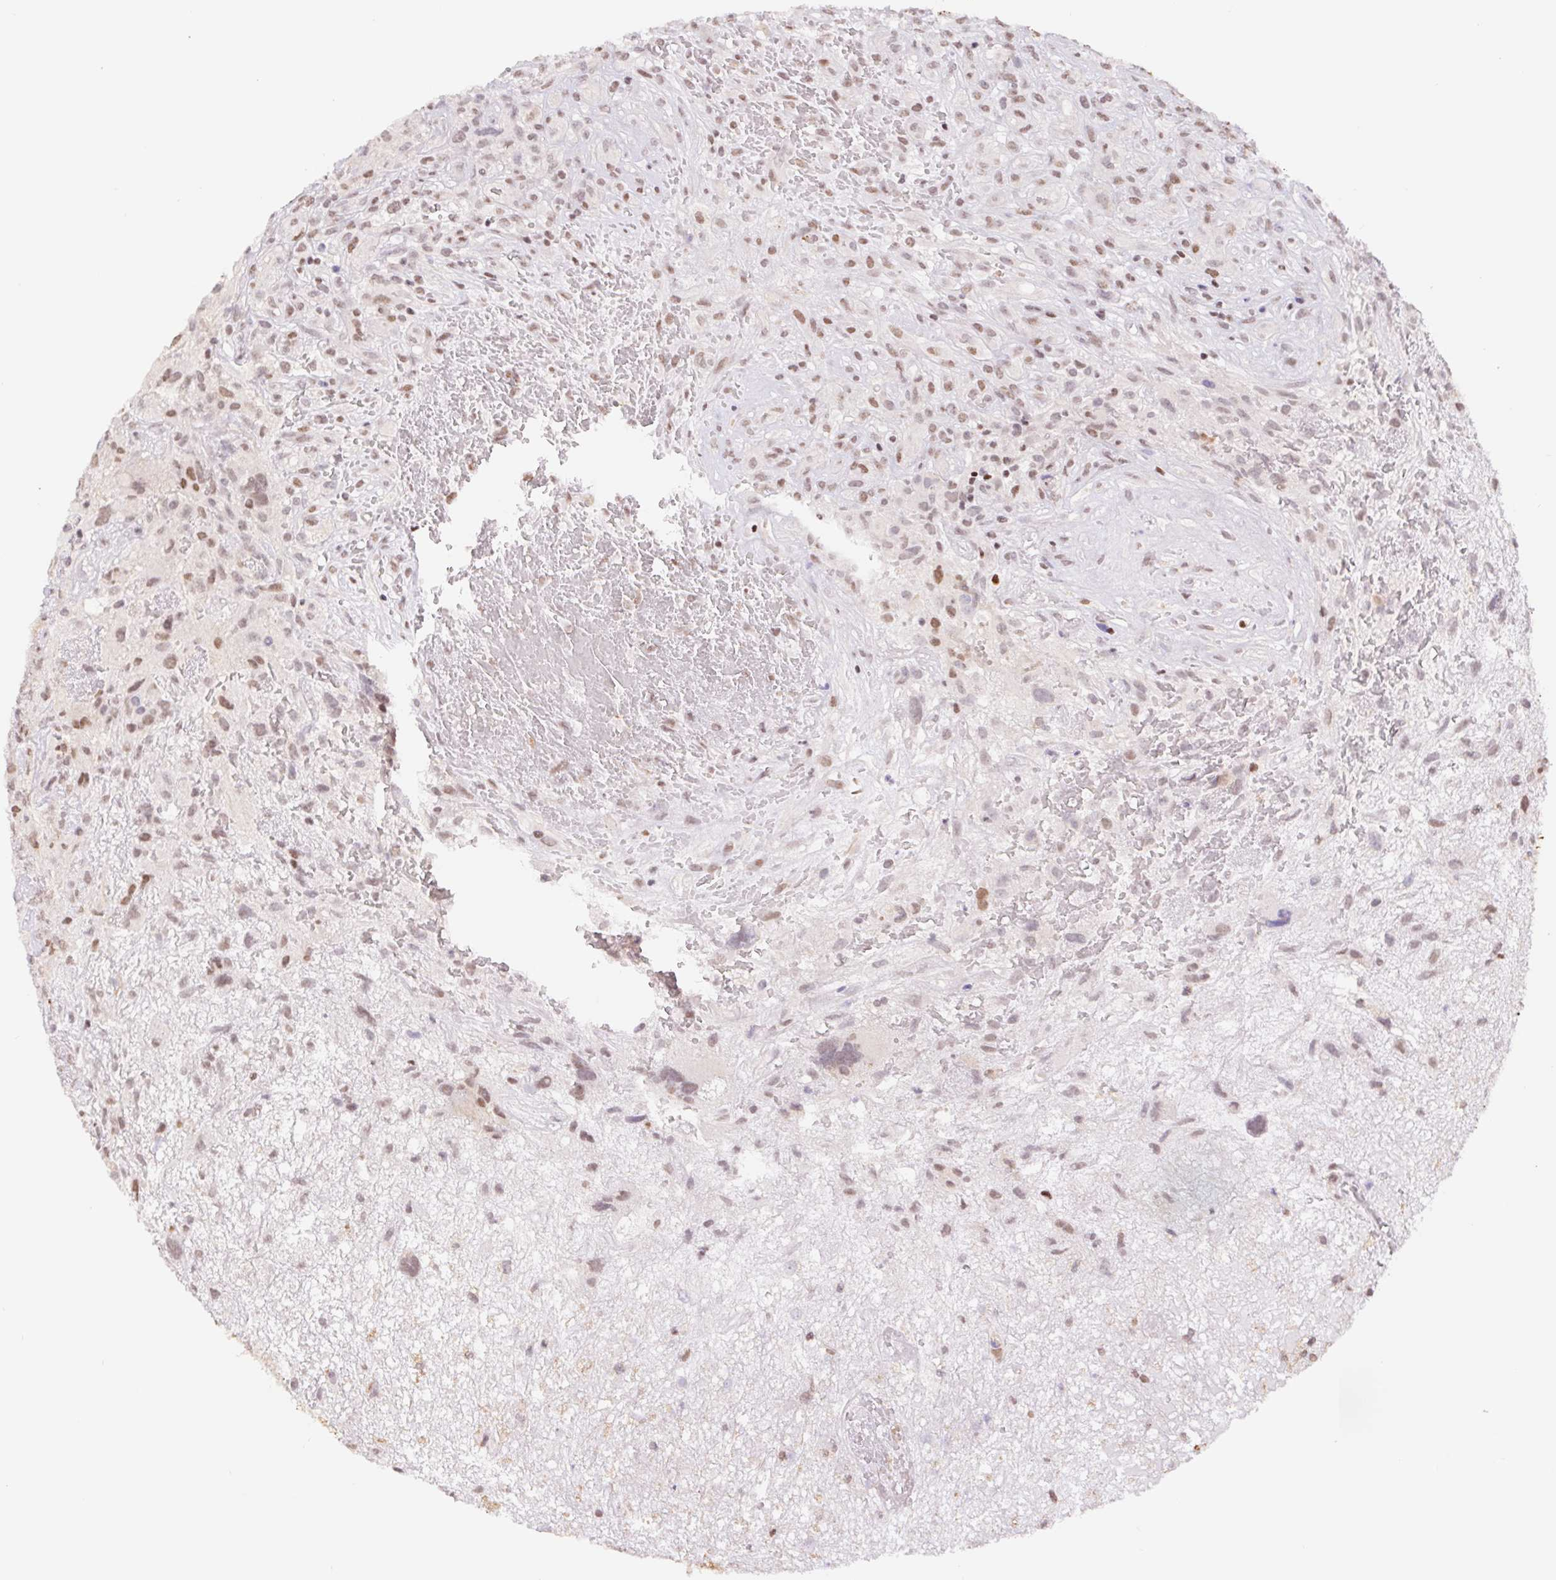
{"staining": {"intensity": "moderate", "quantity": "25%-75%", "location": "nuclear"}, "tissue": "glioma", "cell_type": "Tumor cells", "image_type": "cancer", "snomed": [{"axis": "morphology", "description": "Glioma, malignant, High grade"}, {"axis": "topography", "description": "Brain"}], "caption": "The photomicrograph reveals immunohistochemical staining of glioma. There is moderate nuclear staining is identified in about 25%-75% of tumor cells.", "gene": "TRERF1", "patient": {"sex": "male", "age": 46}}